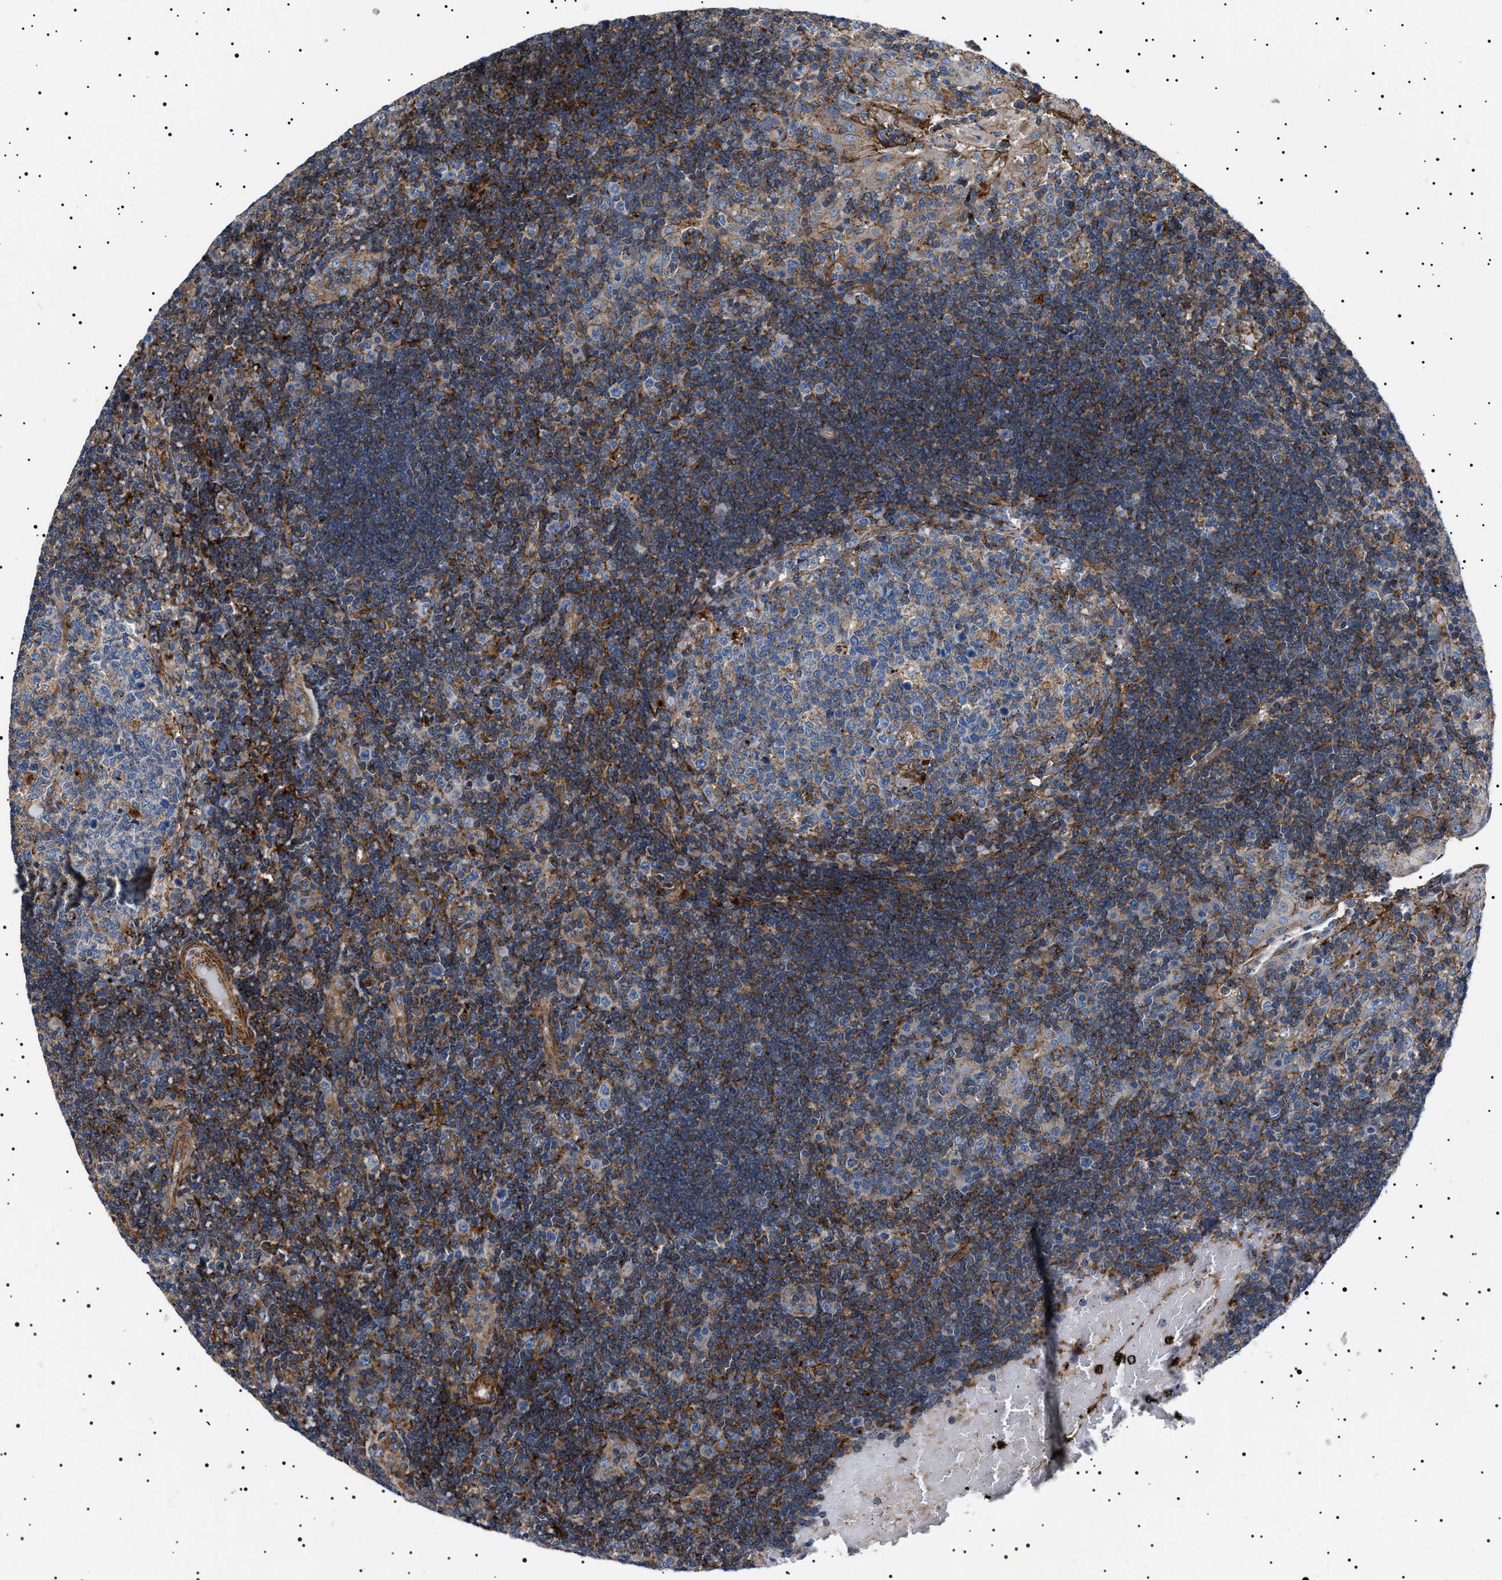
{"staining": {"intensity": "moderate", "quantity": "<25%", "location": "cytoplasmic/membranous"}, "tissue": "tonsil", "cell_type": "Germinal center cells", "image_type": "normal", "snomed": [{"axis": "morphology", "description": "Normal tissue, NOS"}, {"axis": "topography", "description": "Tonsil"}], "caption": "Protein staining by IHC exhibits moderate cytoplasmic/membranous positivity in approximately <25% of germinal center cells in benign tonsil. Nuclei are stained in blue.", "gene": "NEU1", "patient": {"sex": "female", "age": 40}}